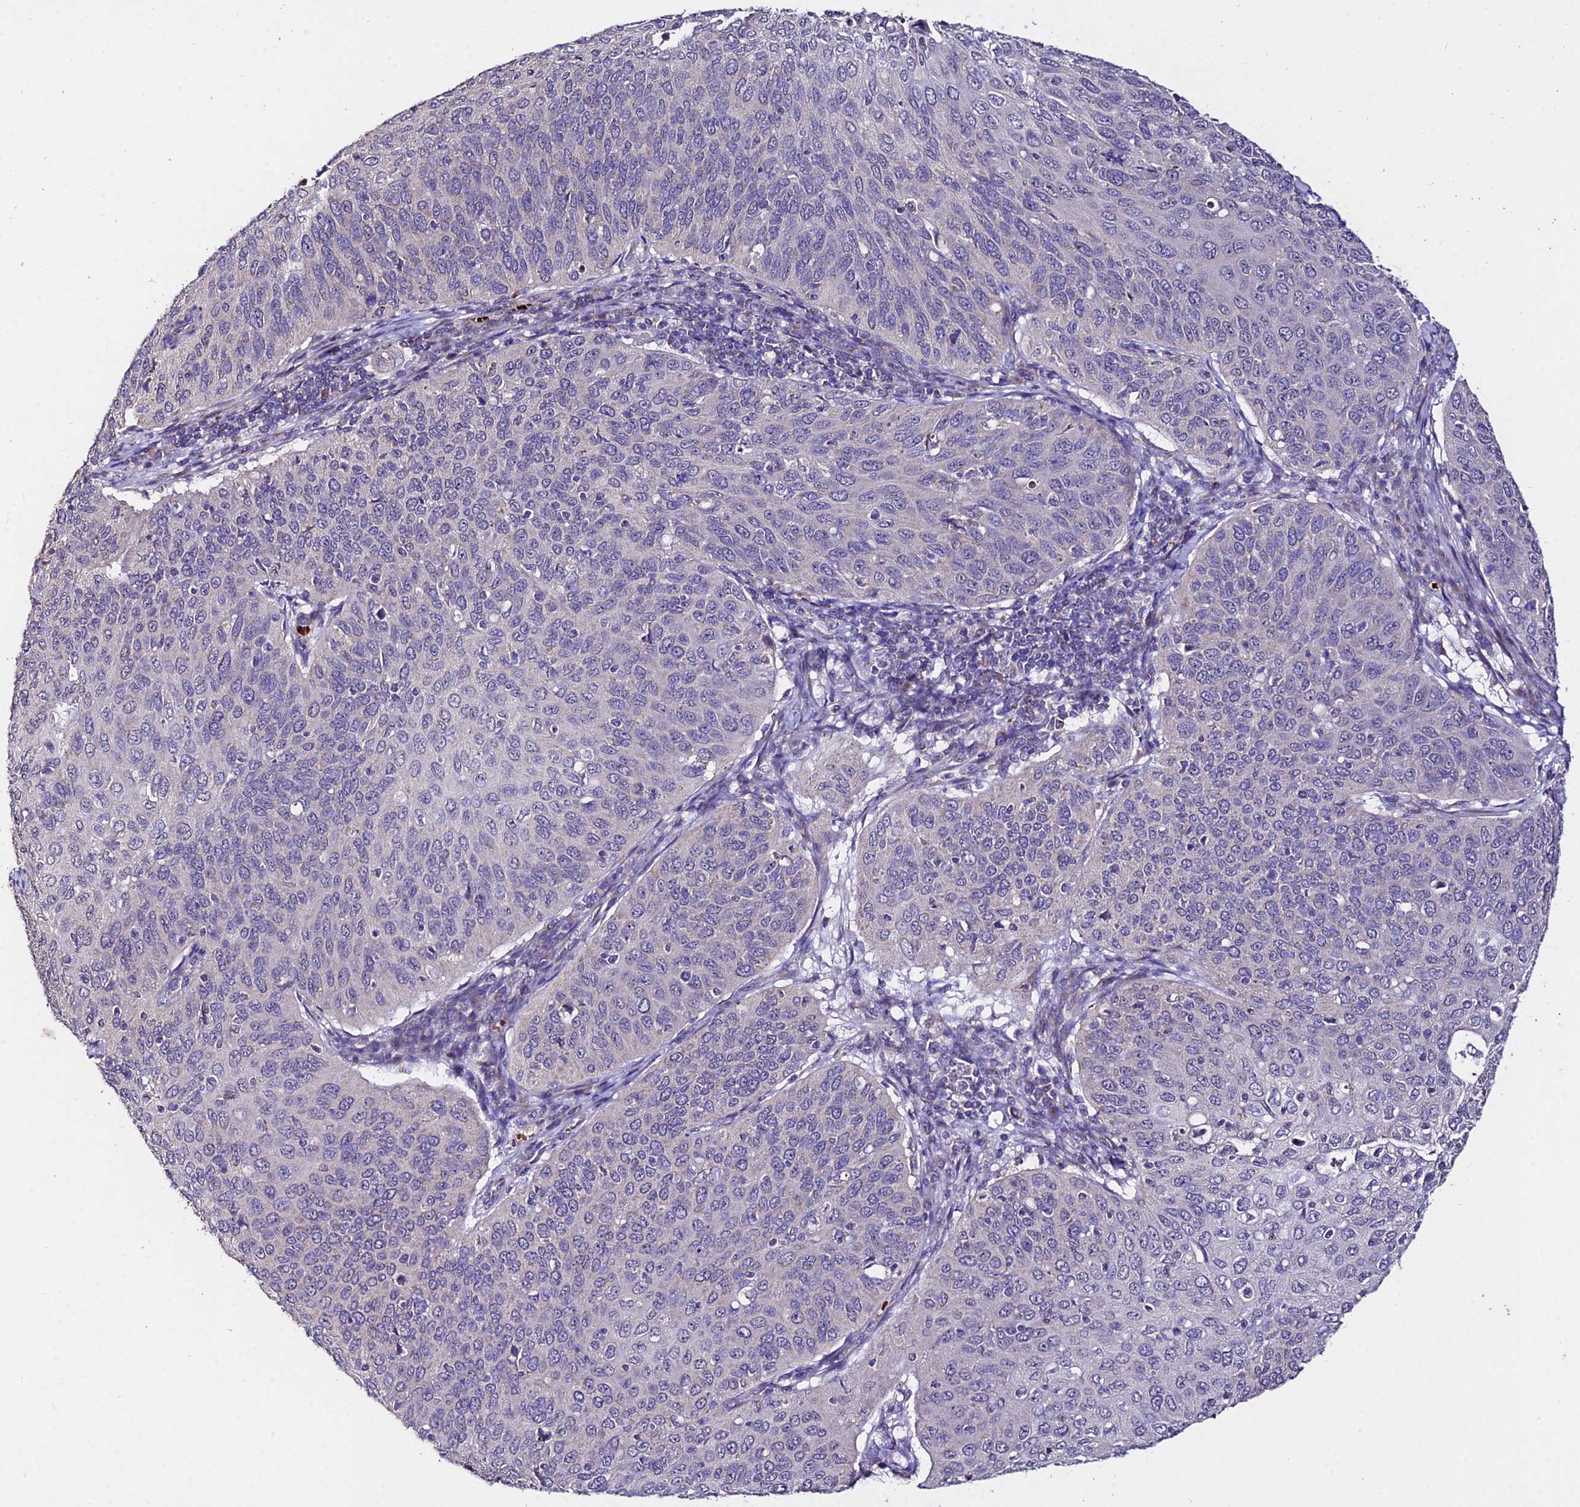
{"staining": {"intensity": "negative", "quantity": "none", "location": "none"}, "tissue": "cervical cancer", "cell_type": "Tumor cells", "image_type": "cancer", "snomed": [{"axis": "morphology", "description": "Squamous cell carcinoma, NOS"}, {"axis": "topography", "description": "Cervix"}], "caption": "Human cervical squamous cell carcinoma stained for a protein using immunohistochemistry (IHC) displays no expression in tumor cells.", "gene": "WDR5B", "patient": {"sex": "female", "age": 36}}